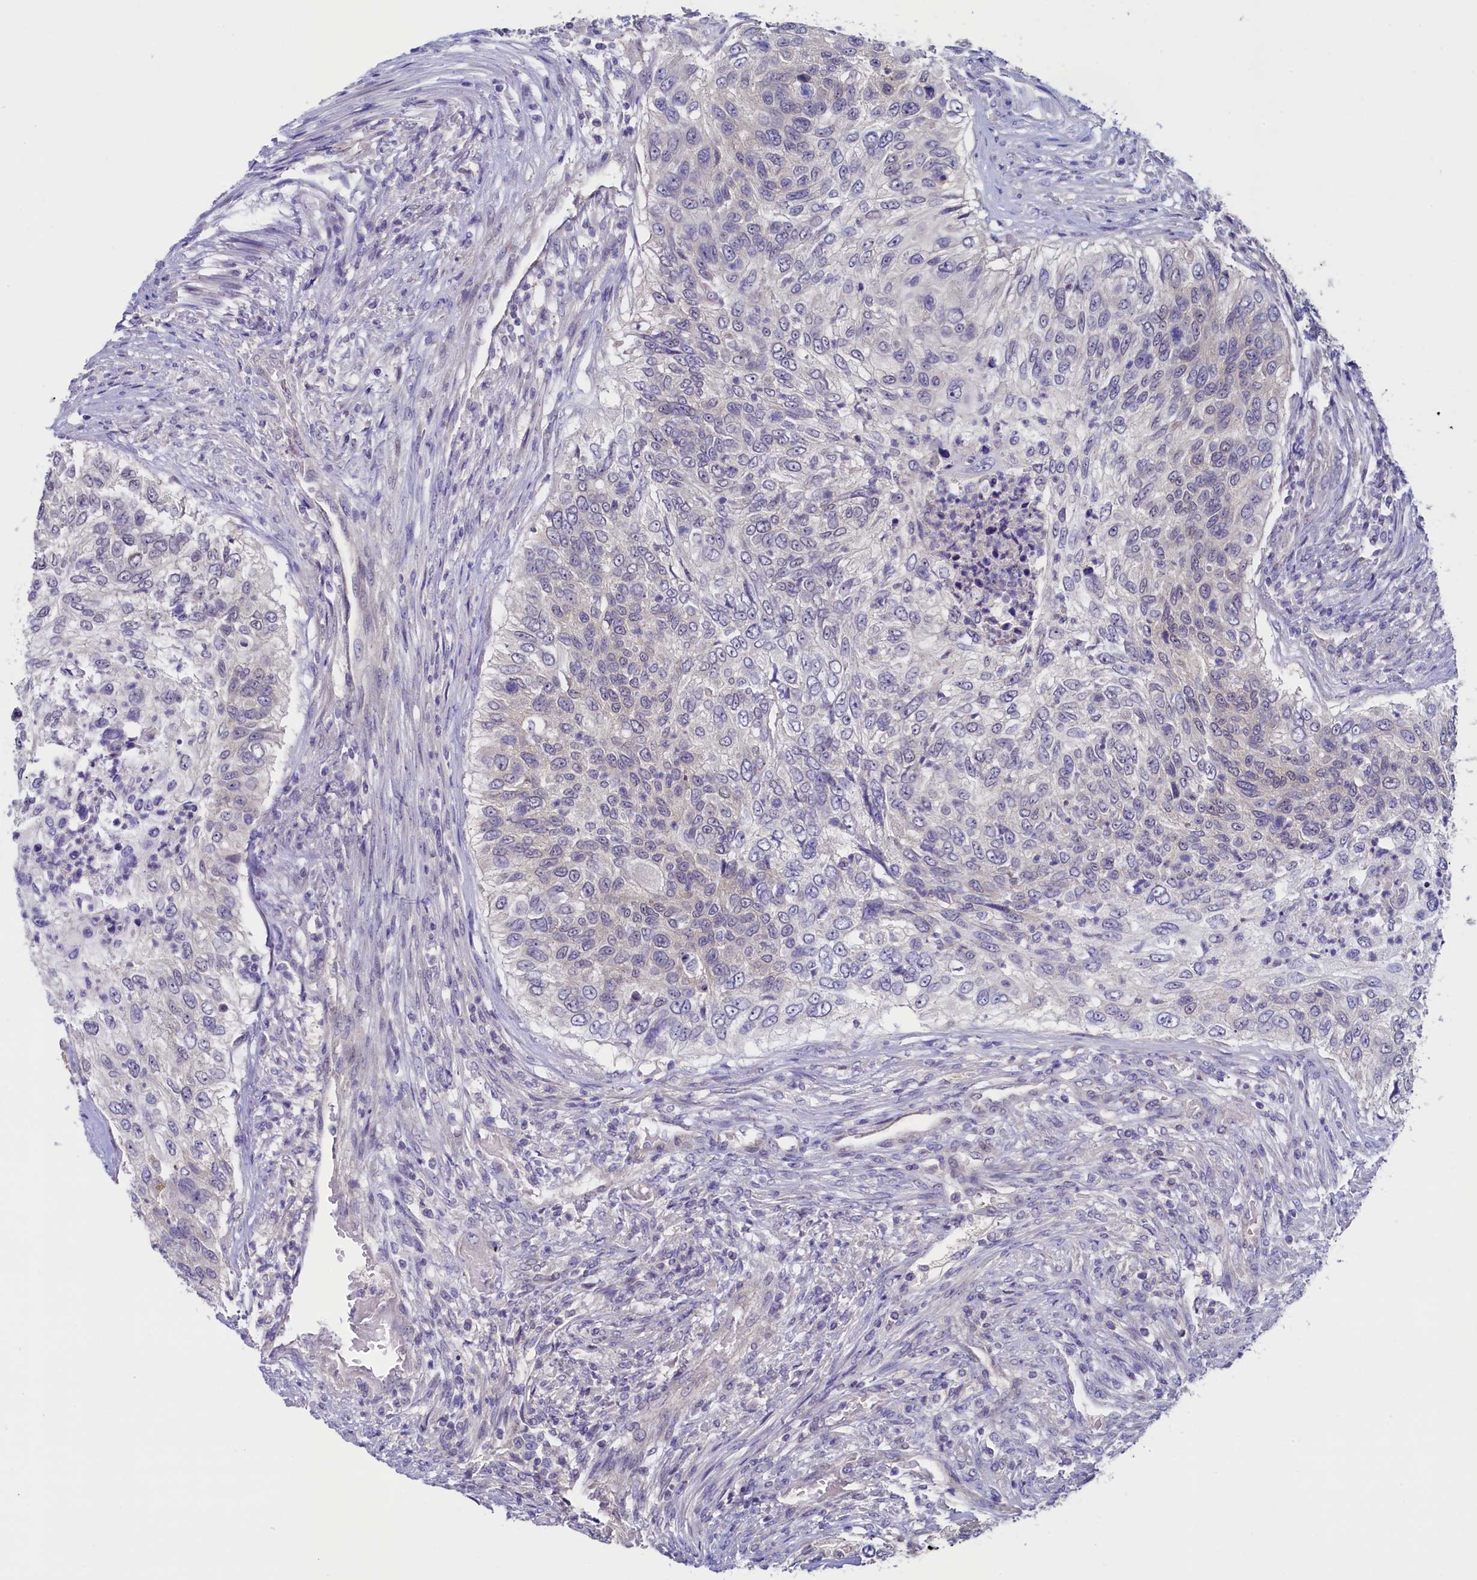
{"staining": {"intensity": "negative", "quantity": "none", "location": "none"}, "tissue": "urothelial cancer", "cell_type": "Tumor cells", "image_type": "cancer", "snomed": [{"axis": "morphology", "description": "Urothelial carcinoma, High grade"}, {"axis": "topography", "description": "Urinary bladder"}], "caption": "Tumor cells are negative for brown protein staining in urothelial cancer.", "gene": "FLYWCH2", "patient": {"sex": "female", "age": 60}}